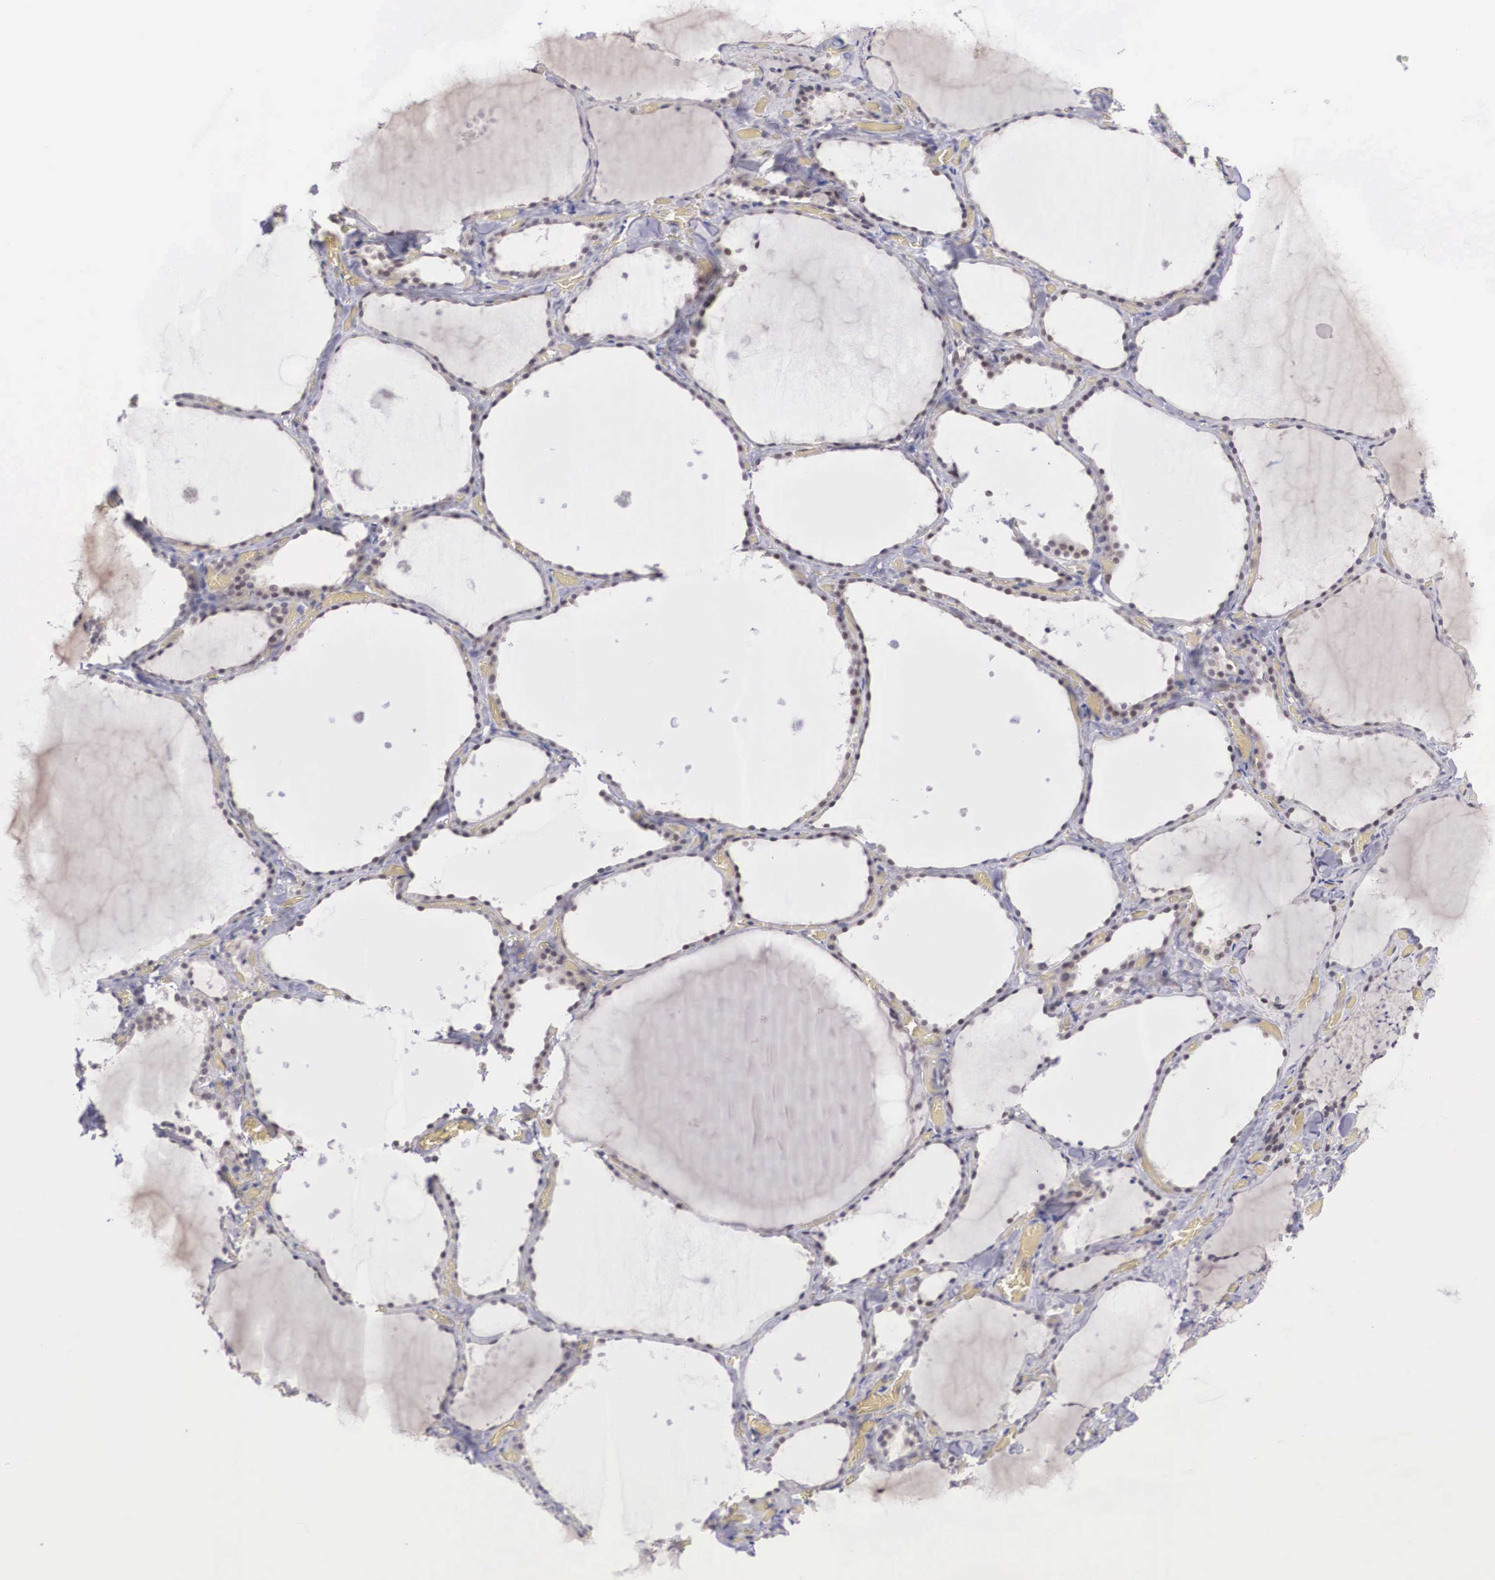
{"staining": {"intensity": "moderate", "quantity": "25%-75%", "location": "nuclear"}, "tissue": "thyroid gland", "cell_type": "Glandular cells", "image_type": "normal", "snomed": [{"axis": "morphology", "description": "Normal tissue, NOS"}, {"axis": "topography", "description": "Thyroid gland"}], "caption": "Immunohistochemistry (IHC) of benign thyroid gland reveals medium levels of moderate nuclear expression in approximately 25%-75% of glandular cells.", "gene": "NINL", "patient": {"sex": "male", "age": 34}}